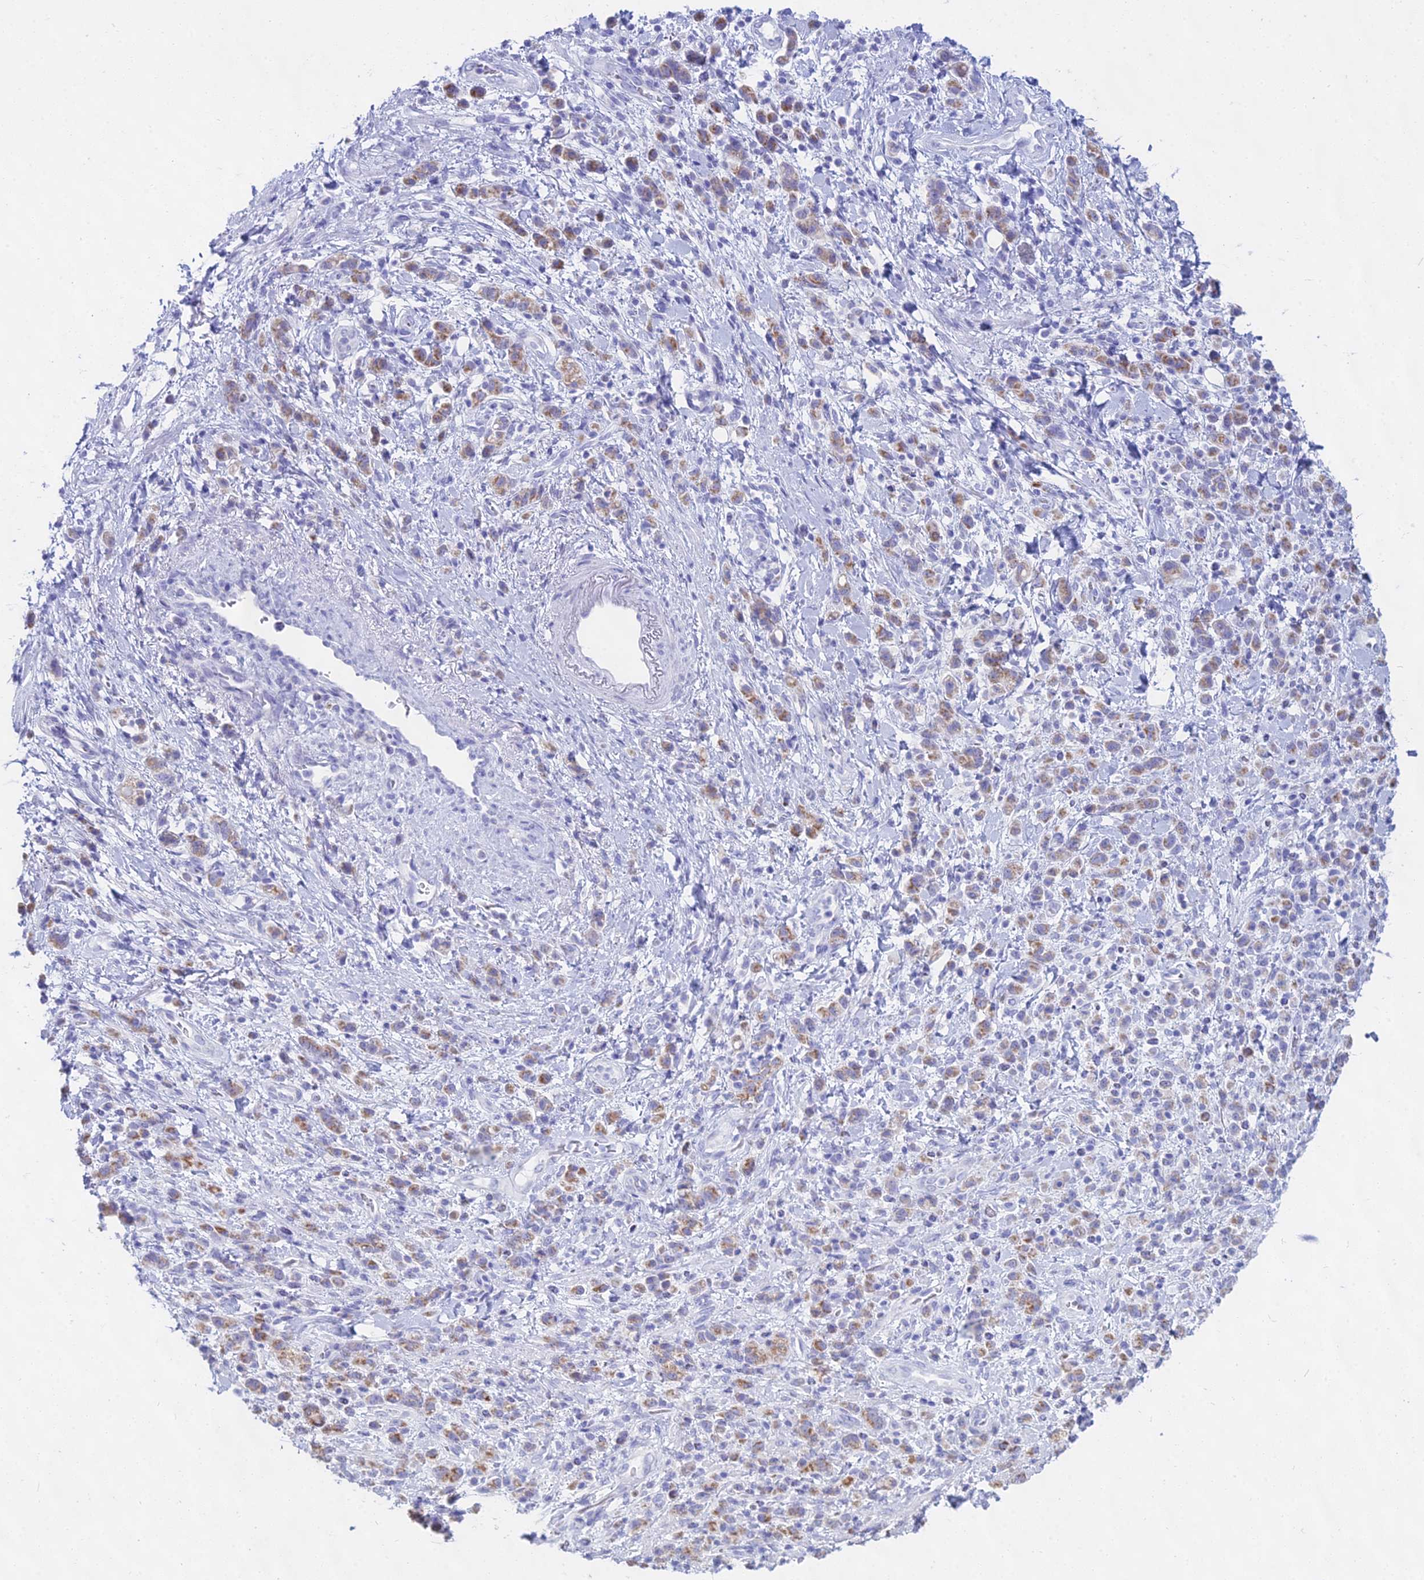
{"staining": {"intensity": "moderate", "quantity": ">75%", "location": "cytoplasmic/membranous"}, "tissue": "stomach cancer", "cell_type": "Tumor cells", "image_type": "cancer", "snomed": [{"axis": "morphology", "description": "Adenocarcinoma, NOS"}, {"axis": "topography", "description": "Stomach"}], "caption": "An immunohistochemistry micrograph of tumor tissue is shown. Protein staining in brown highlights moderate cytoplasmic/membranous positivity in adenocarcinoma (stomach) within tumor cells.", "gene": "CGB2", "patient": {"sex": "male", "age": 77}}